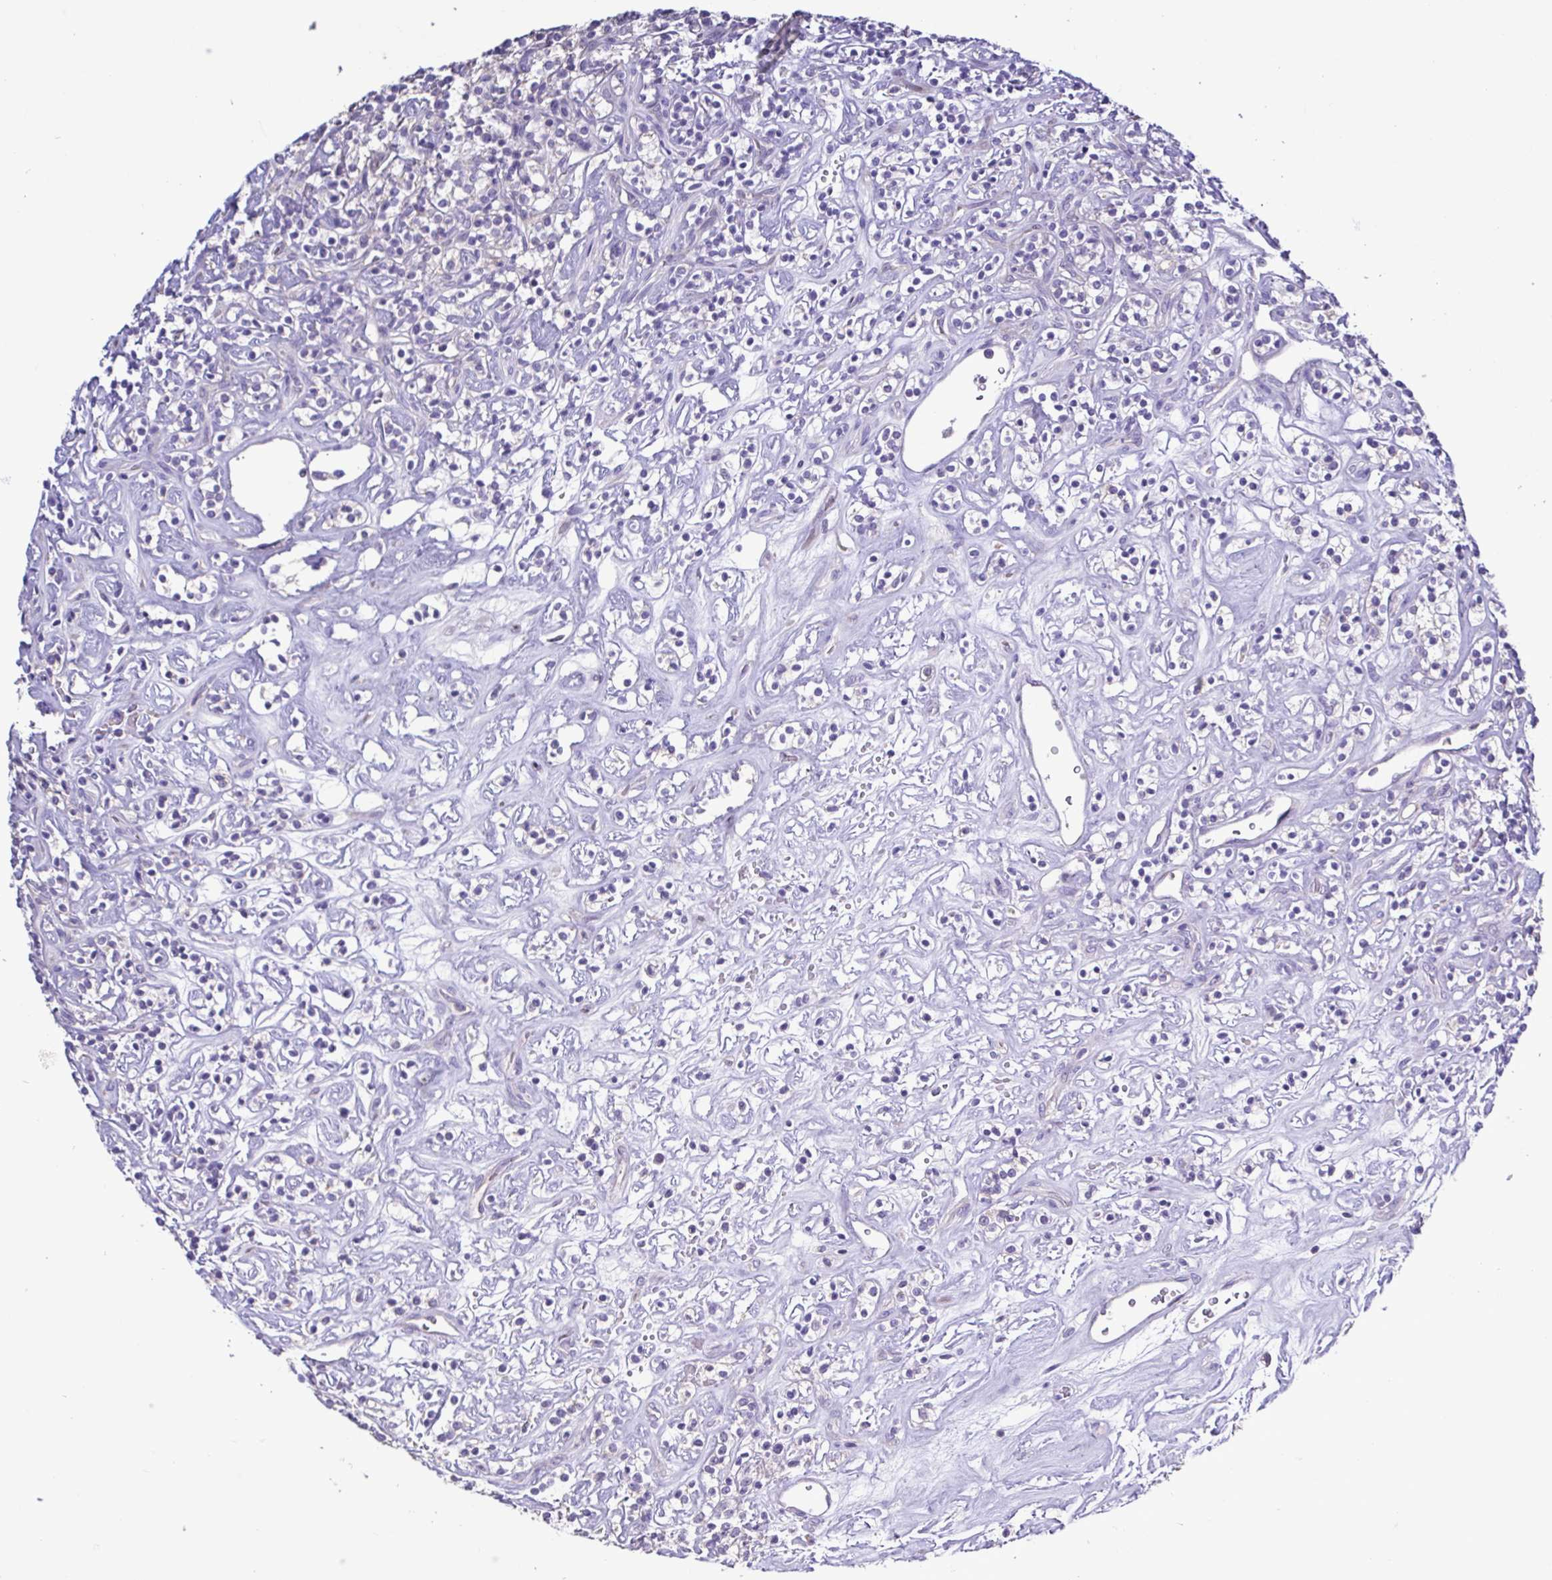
{"staining": {"intensity": "negative", "quantity": "none", "location": "none"}, "tissue": "renal cancer", "cell_type": "Tumor cells", "image_type": "cancer", "snomed": [{"axis": "morphology", "description": "Adenocarcinoma, NOS"}, {"axis": "topography", "description": "Kidney"}], "caption": "An immunohistochemistry (IHC) histopathology image of adenocarcinoma (renal) is shown. There is no staining in tumor cells of adenocarcinoma (renal).", "gene": "PLA2G4E", "patient": {"sex": "male", "age": 77}}